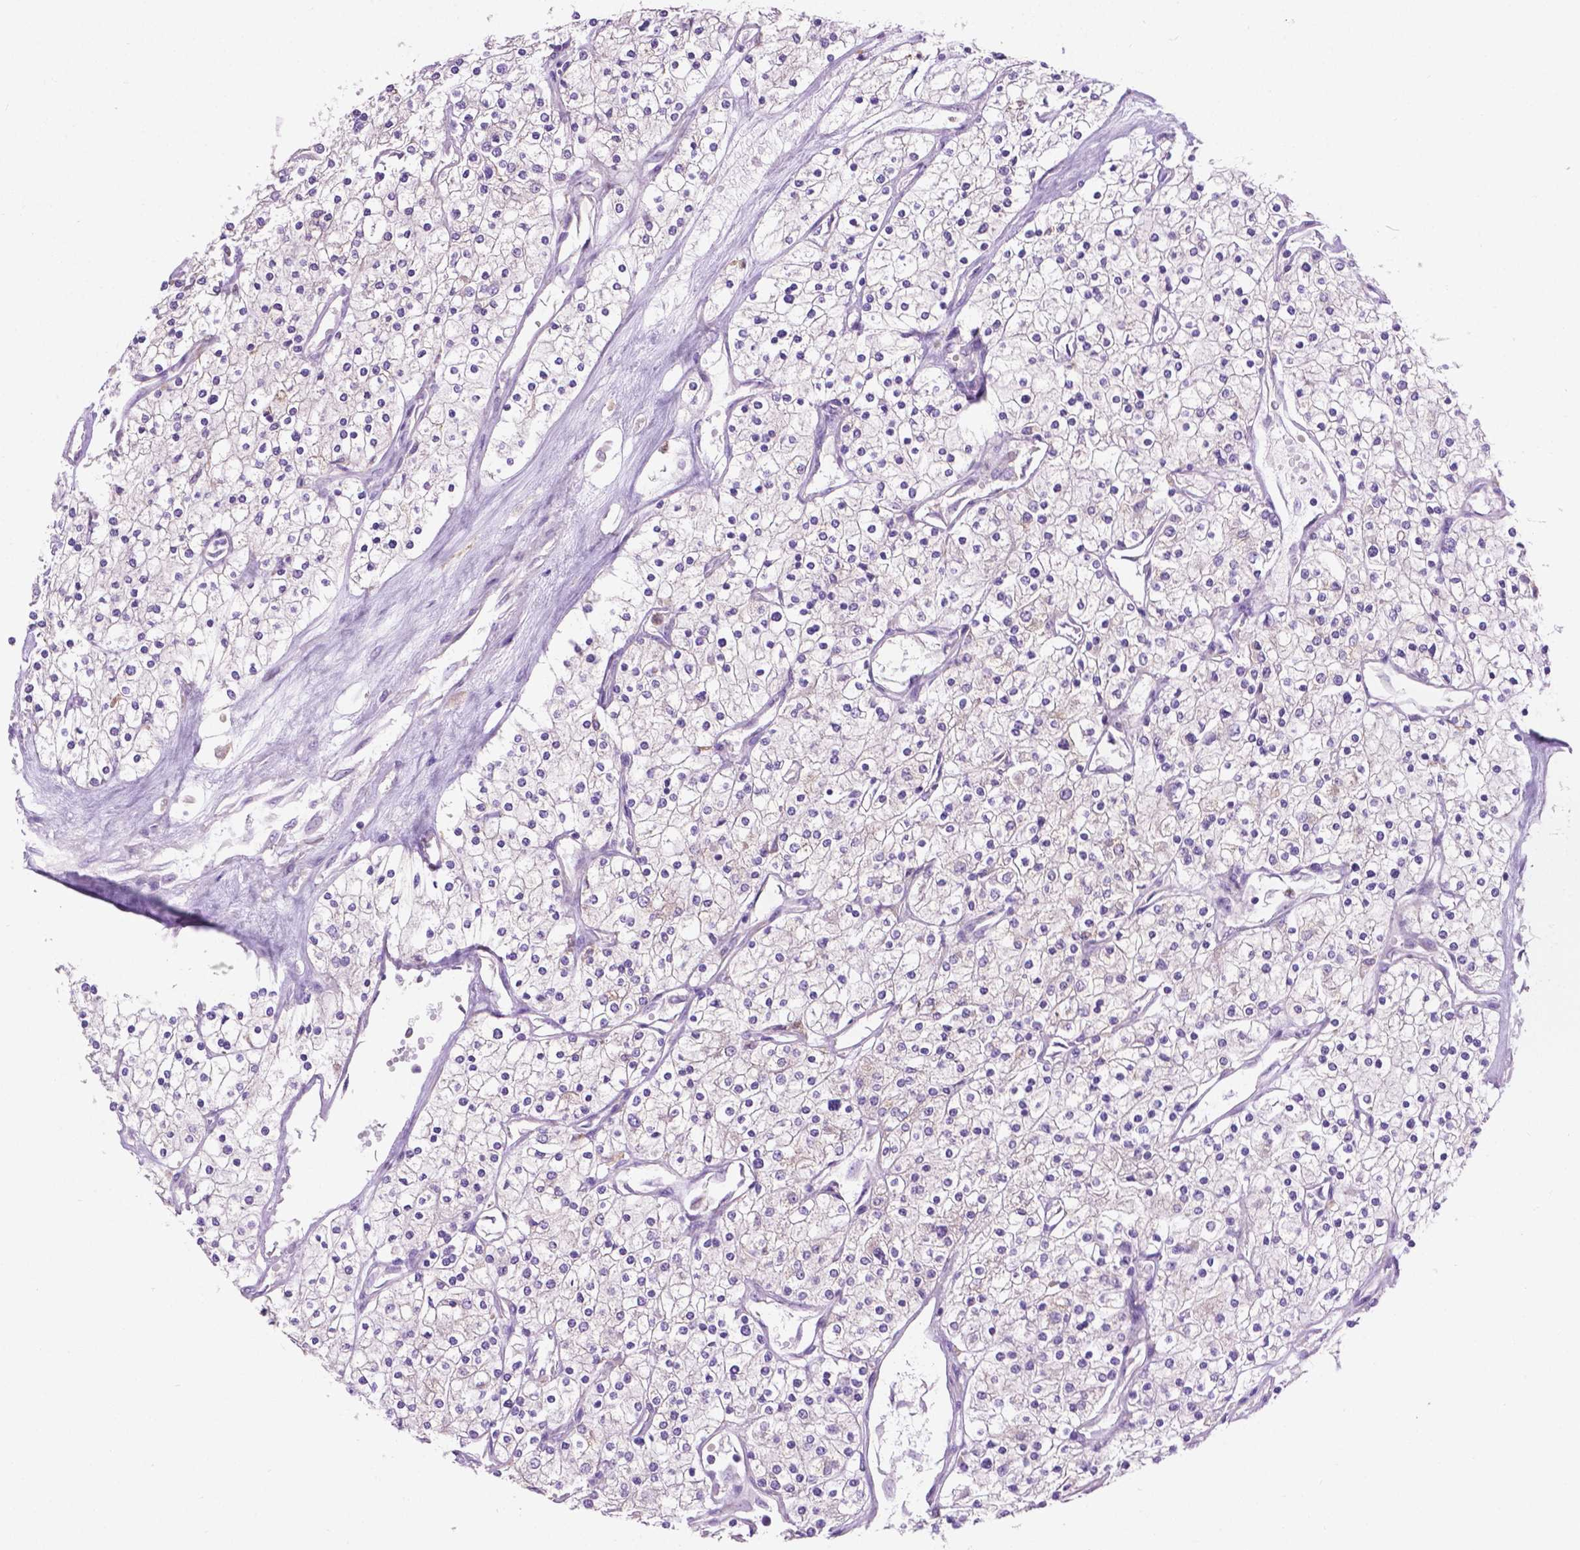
{"staining": {"intensity": "negative", "quantity": "none", "location": "none"}, "tissue": "renal cancer", "cell_type": "Tumor cells", "image_type": "cancer", "snomed": [{"axis": "morphology", "description": "Adenocarcinoma, NOS"}, {"axis": "topography", "description": "Kidney"}], "caption": "Adenocarcinoma (renal) was stained to show a protein in brown. There is no significant staining in tumor cells.", "gene": "CDH7", "patient": {"sex": "male", "age": 80}}